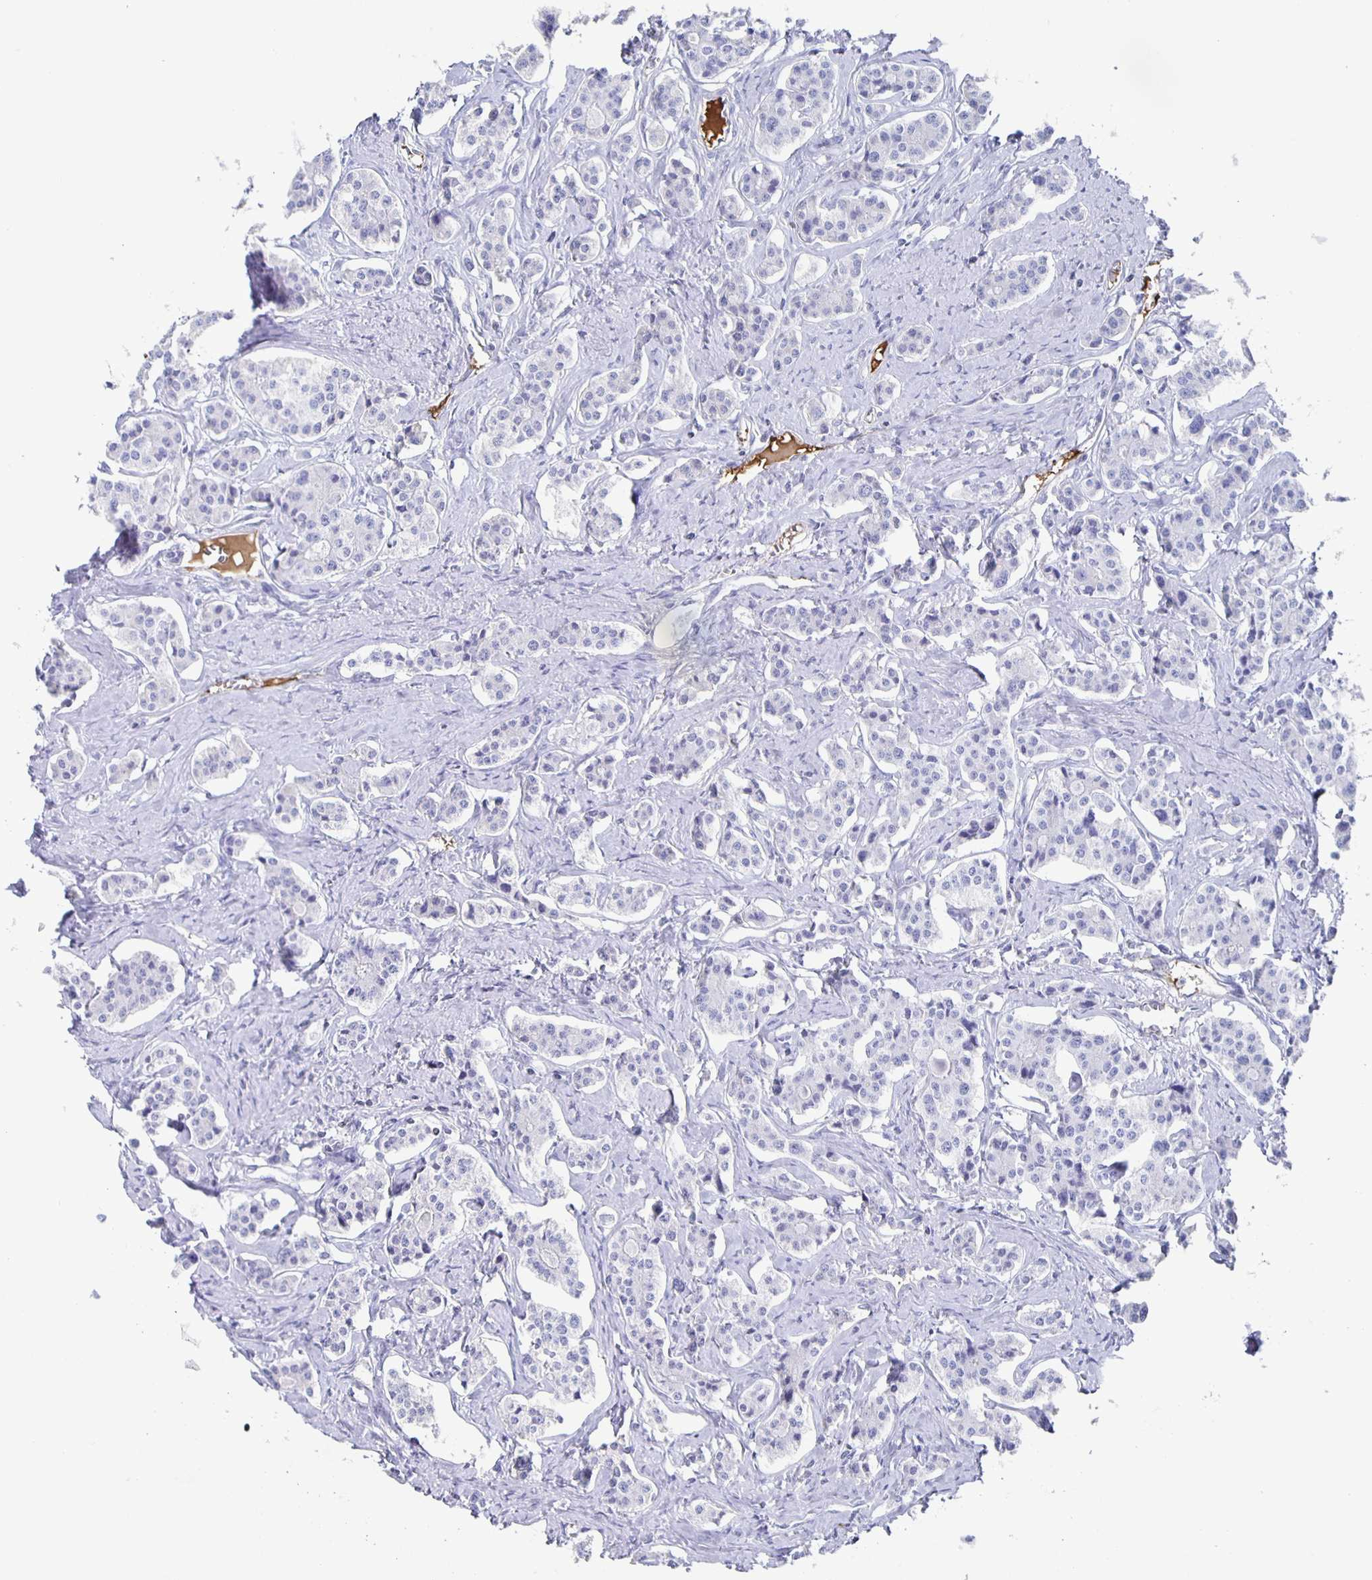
{"staining": {"intensity": "negative", "quantity": "none", "location": "none"}, "tissue": "carcinoid", "cell_type": "Tumor cells", "image_type": "cancer", "snomed": [{"axis": "morphology", "description": "Carcinoid, malignant, NOS"}, {"axis": "topography", "description": "Small intestine"}], "caption": "The micrograph shows no significant expression in tumor cells of malignant carcinoid.", "gene": "FGA", "patient": {"sex": "male", "age": 63}}